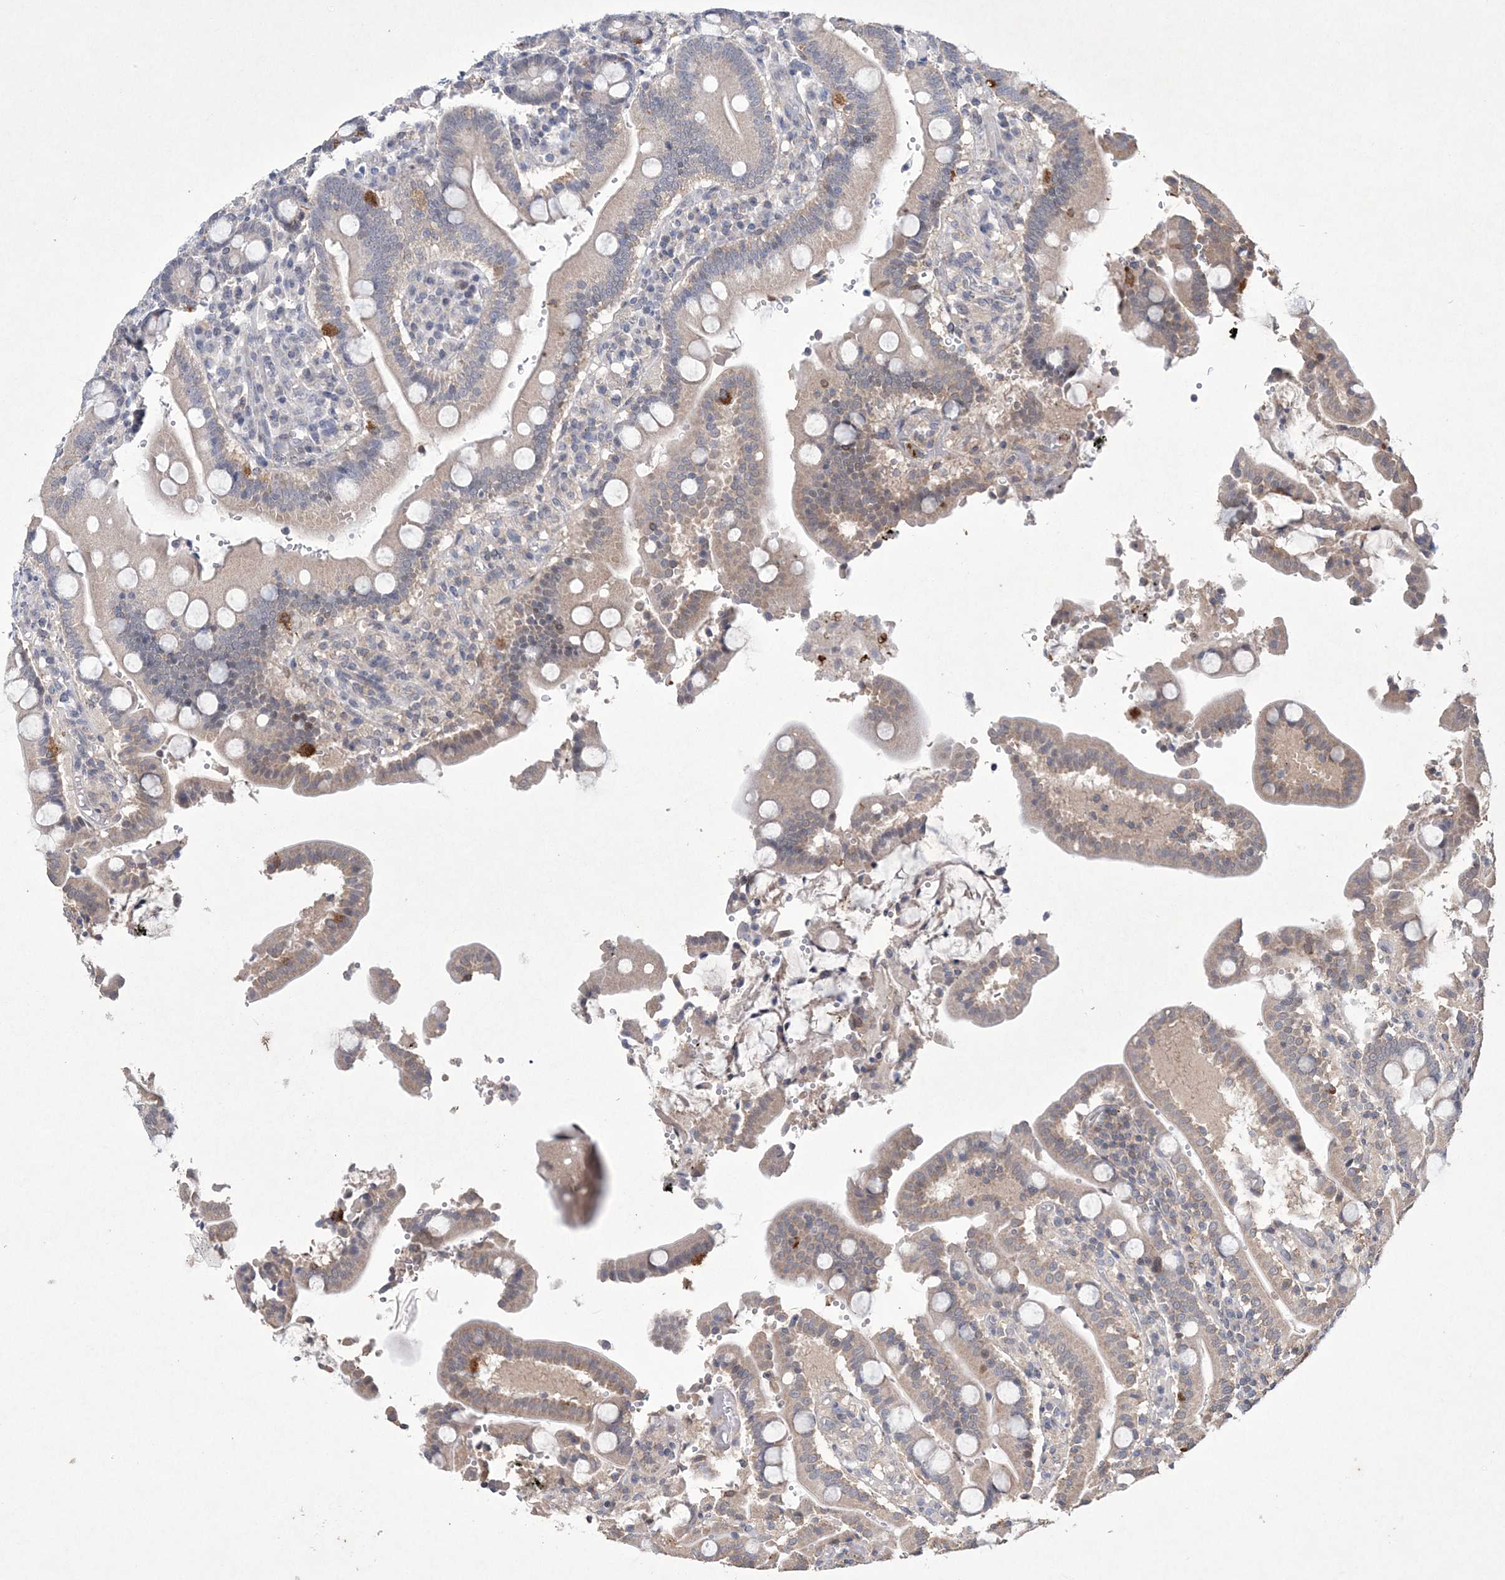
{"staining": {"intensity": "weak", "quantity": "<25%", "location": "cytoplasmic/membranous"}, "tissue": "duodenum", "cell_type": "Glandular cells", "image_type": "normal", "snomed": [{"axis": "morphology", "description": "Normal tissue, NOS"}, {"axis": "topography", "description": "Small intestine, NOS"}], "caption": "IHC micrograph of benign duodenum: human duodenum stained with DAB reveals no significant protein expression in glandular cells. (DAB (3,3'-diaminobenzidine) IHC with hematoxylin counter stain).", "gene": "DPCD", "patient": {"sex": "female", "age": 71}}